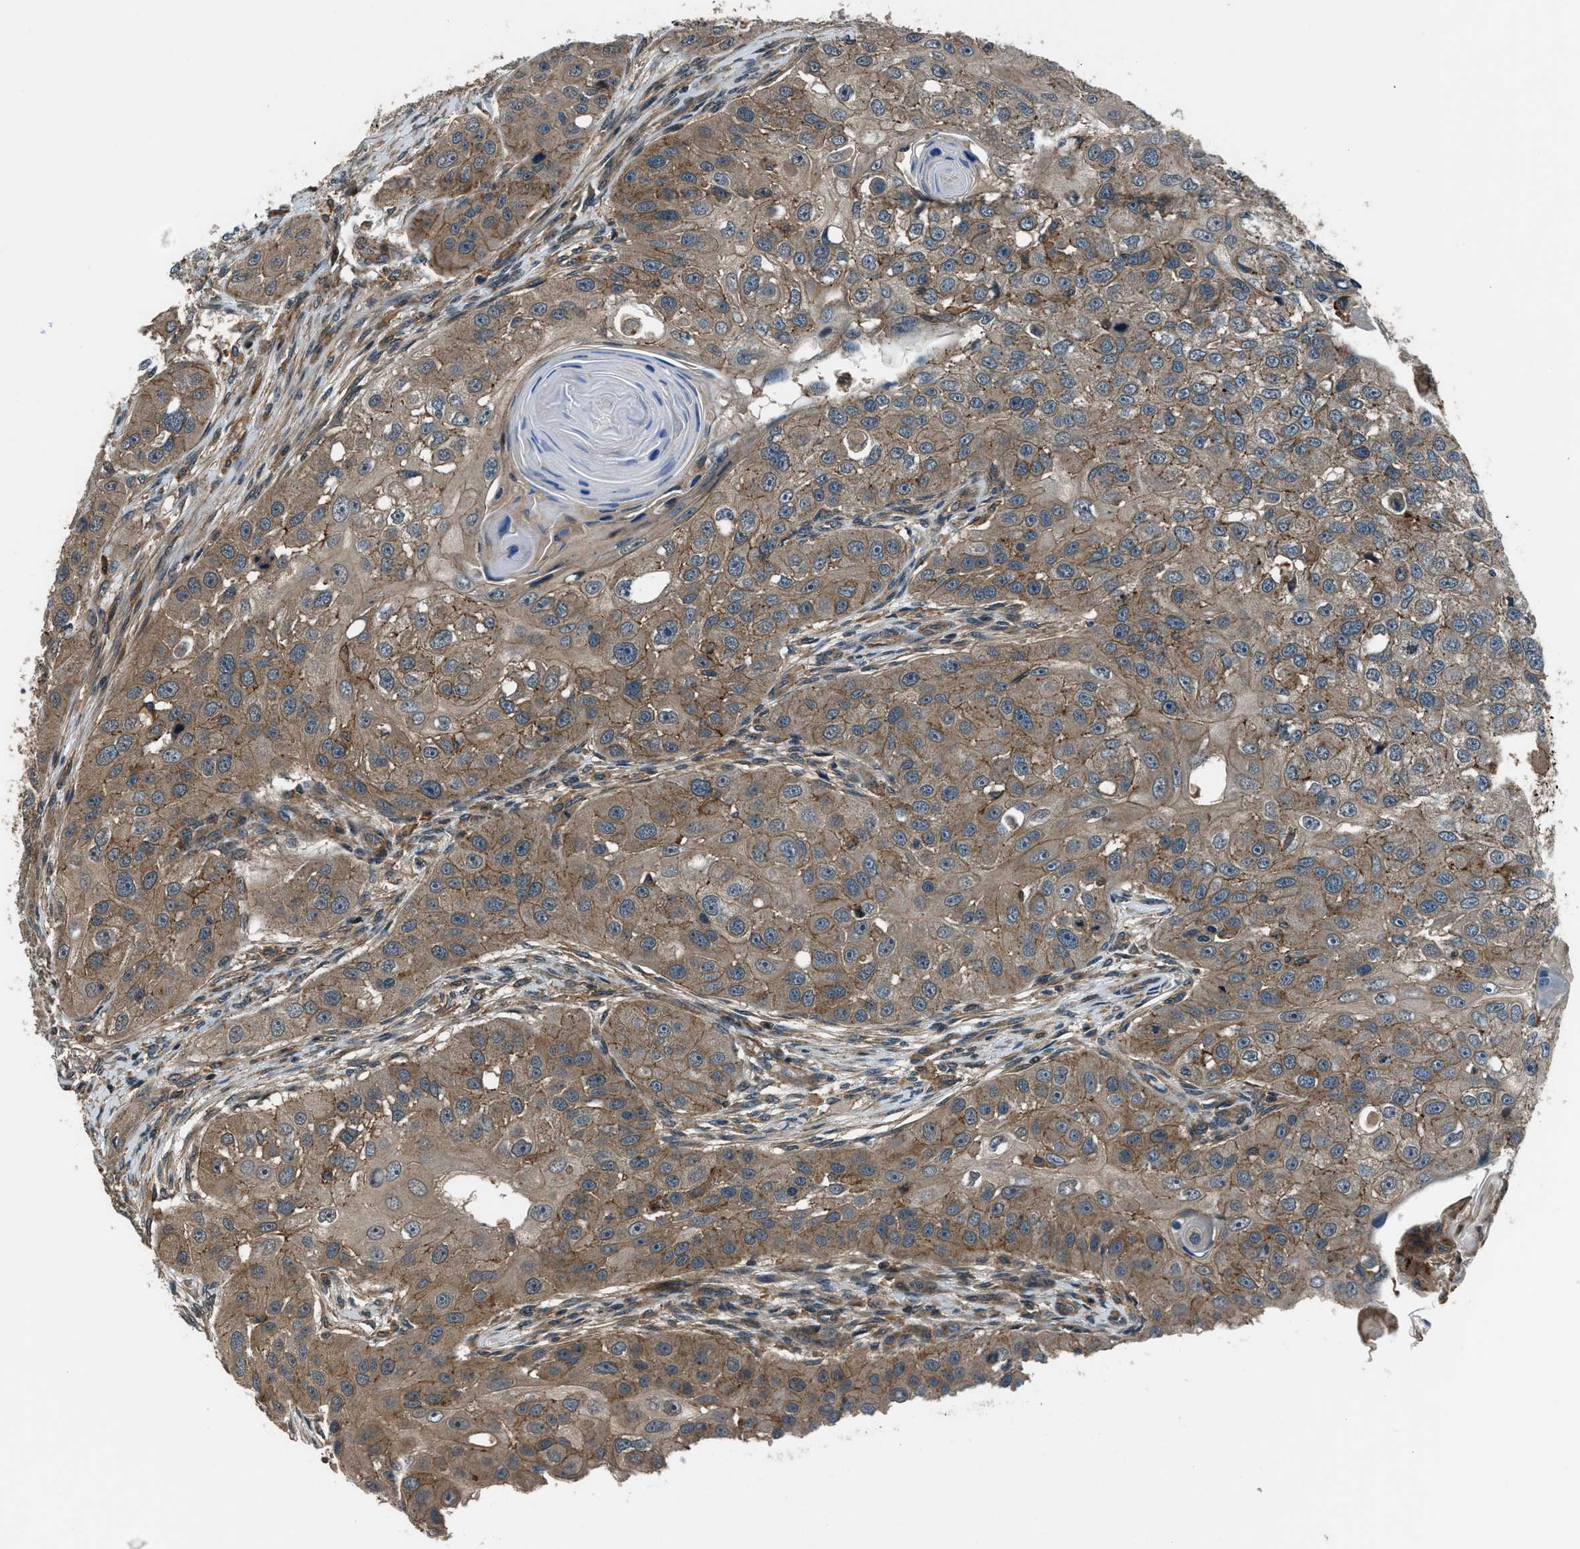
{"staining": {"intensity": "moderate", "quantity": ">75%", "location": "cytoplasmic/membranous"}, "tissue": "head and neck cancer", "cell_type": "Tumor cells", "image_type": "cancer", "snomed": [{"axis": "morphology", "description": "Normal tissue, NOS"}, {"axis": "morphology", "description": "Squamous cell carcinoma, NOS"}, {"axis": "topography", "description": "Skeletal muscle"}, {"axis": "topography", "description": "Head-Neck"}], "caption": "Immunohistochemical staining of human head and neck squamous cell carcinoma displays medium levels of moderate cytoplasmic/membranous positivity in about >75% of tumor cells.", "gene": "ARHGEF11", "patient": {"sex": "male", "age": 51}}